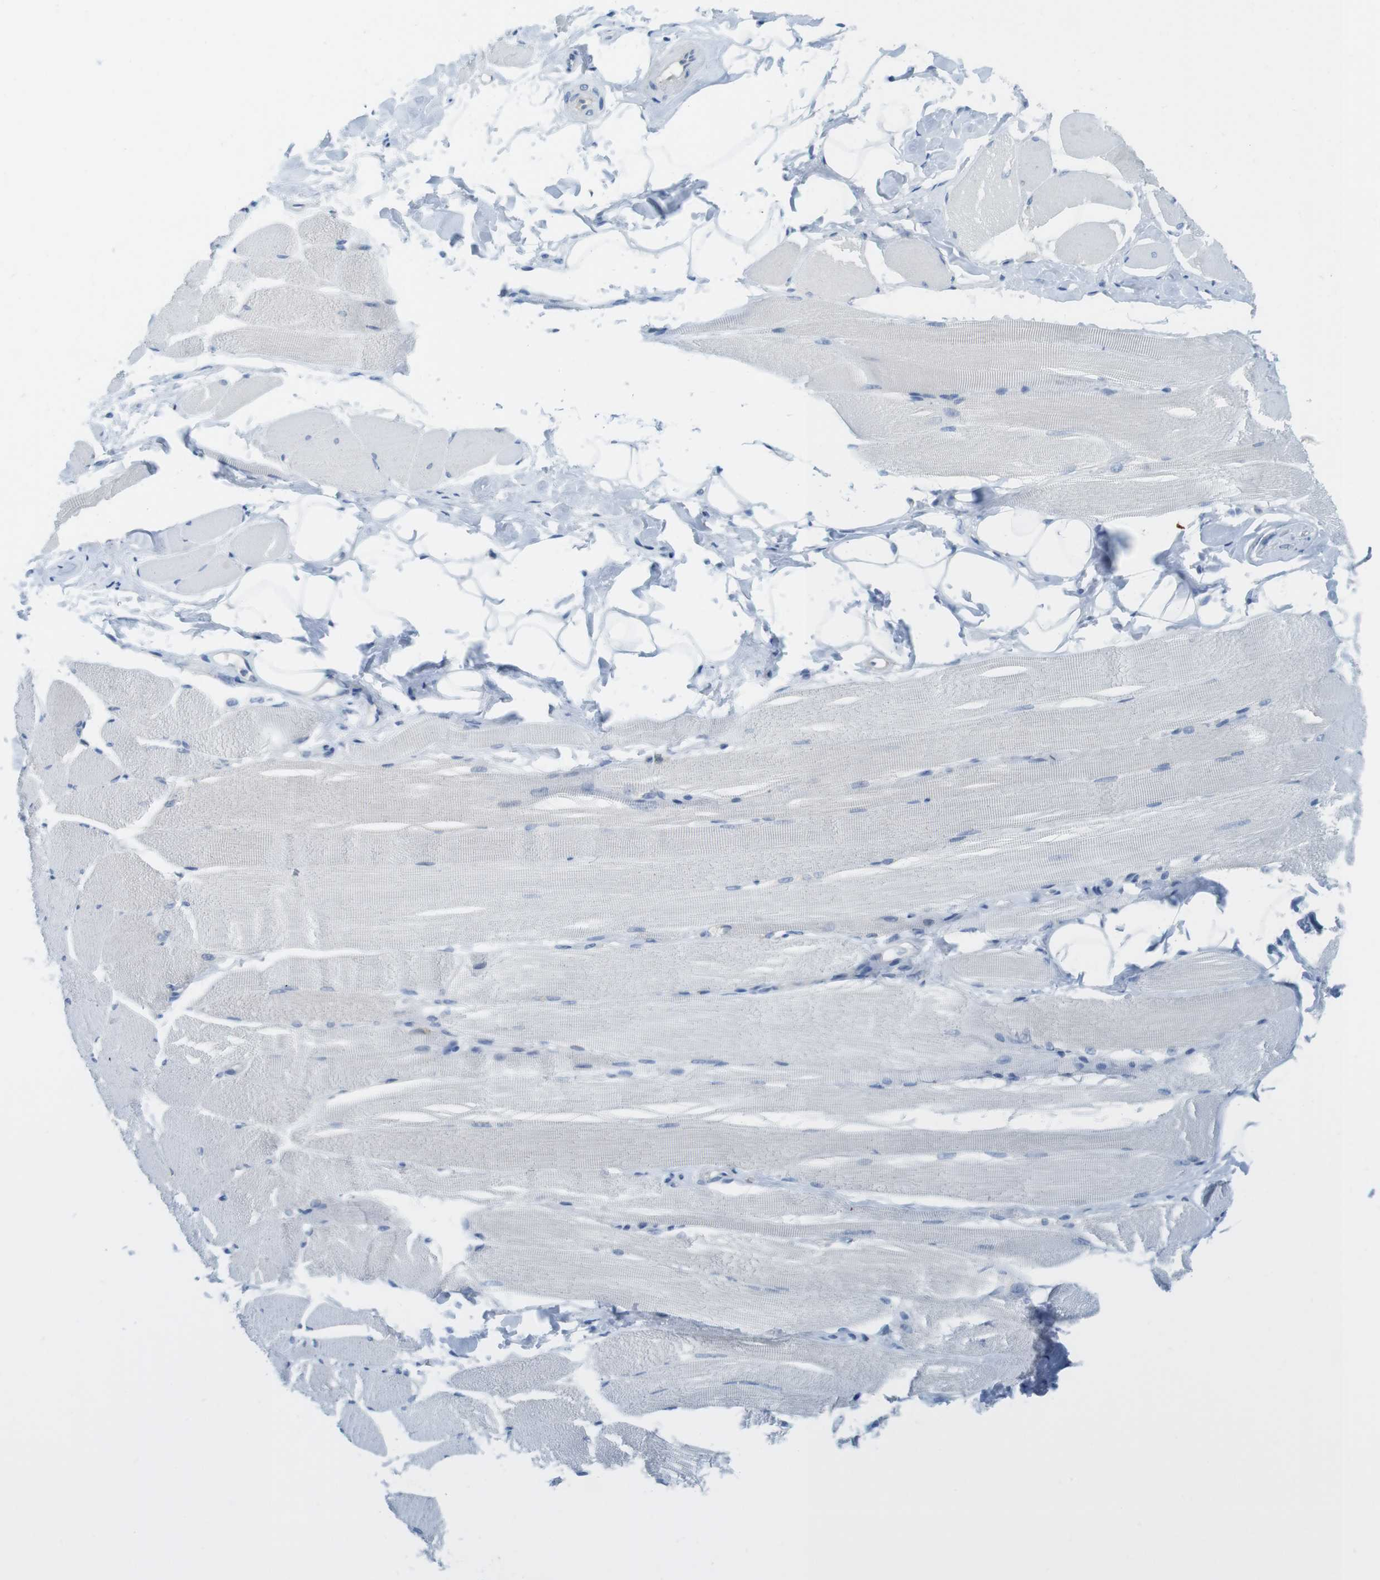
{"staining": {"intensity": "negative", "quantity": "none", "location": "none"}, "tissue": "skeletal muscle", "cell_type": "Myocytes", "image_type": "normal", "snomed": [{"axis": "morphology", "description": "Normal tissue, NOS"}, {"axis": "topography", "description": "Skeletal muscle"}, {"axis": "topography", "description": "Peripheral nerve tissue"}], "caption": "Protein analysis of normal skeletal muscle shows no significant expression in myocytes.", "gene": "CASP2", "patient": {"sex": "female", "age": 84}}